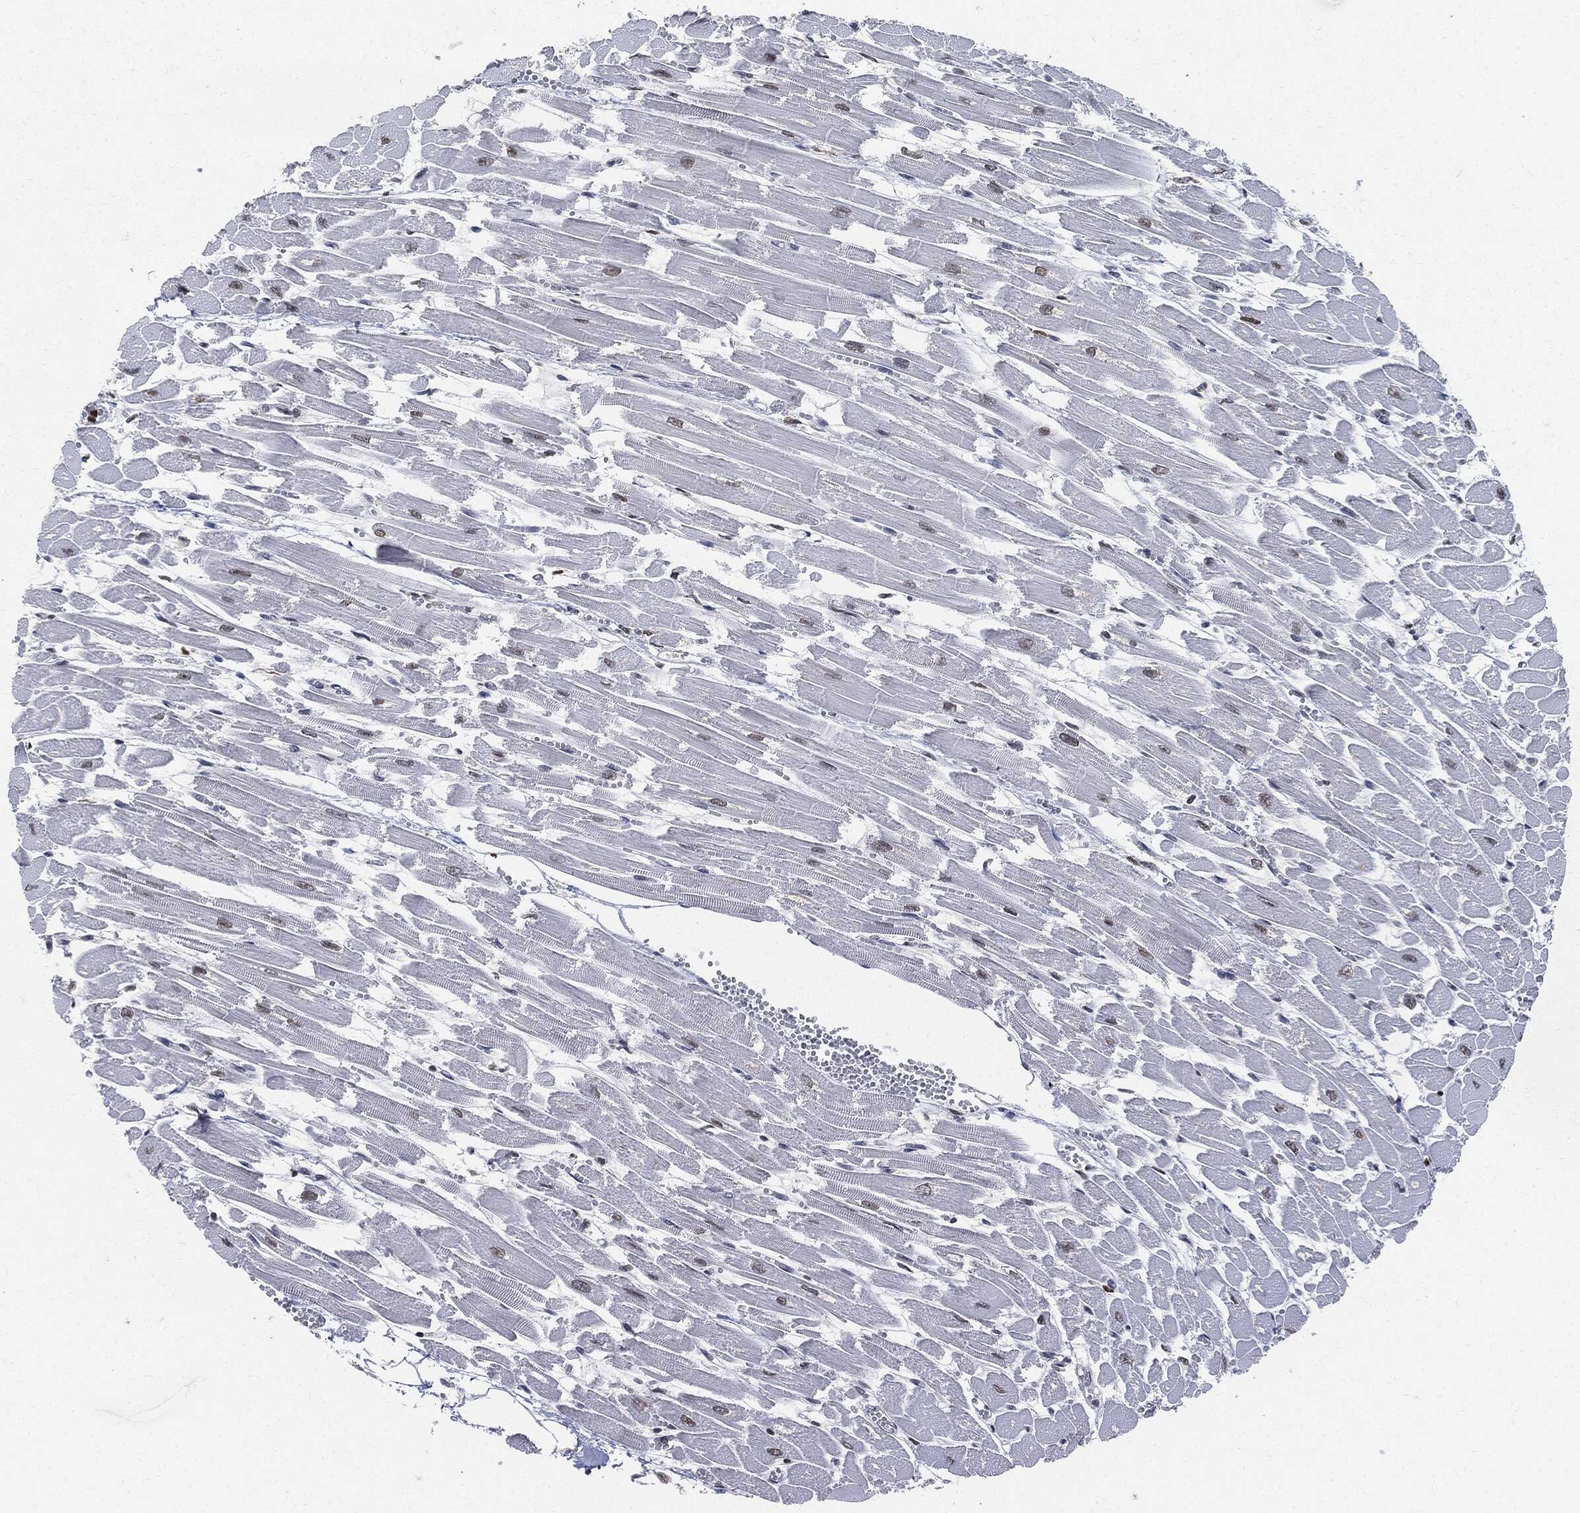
{"staining": {"intensity": "strong", "quantity": "25%-75%", "location": "nuclear"}, "tissue": "heart muscle", "cell_type": "Cardiomyocytes", "image_type": "normal", "snomed": [{"axis": "morphology", "description": "Normal tissue, NOS"}, {"axis": "topography", "description": "Heart"}], "caption": "Immunohistochemistry of unremarkable human heart muscle shows high levels of strong nuclear expression in approximately 25%-75% of cardiomyocytes. (DAB = brown stain, brightfield microscopy at high magnification).", "gene": "PCNA", "patient": {"sex": "female", "age": 52}}